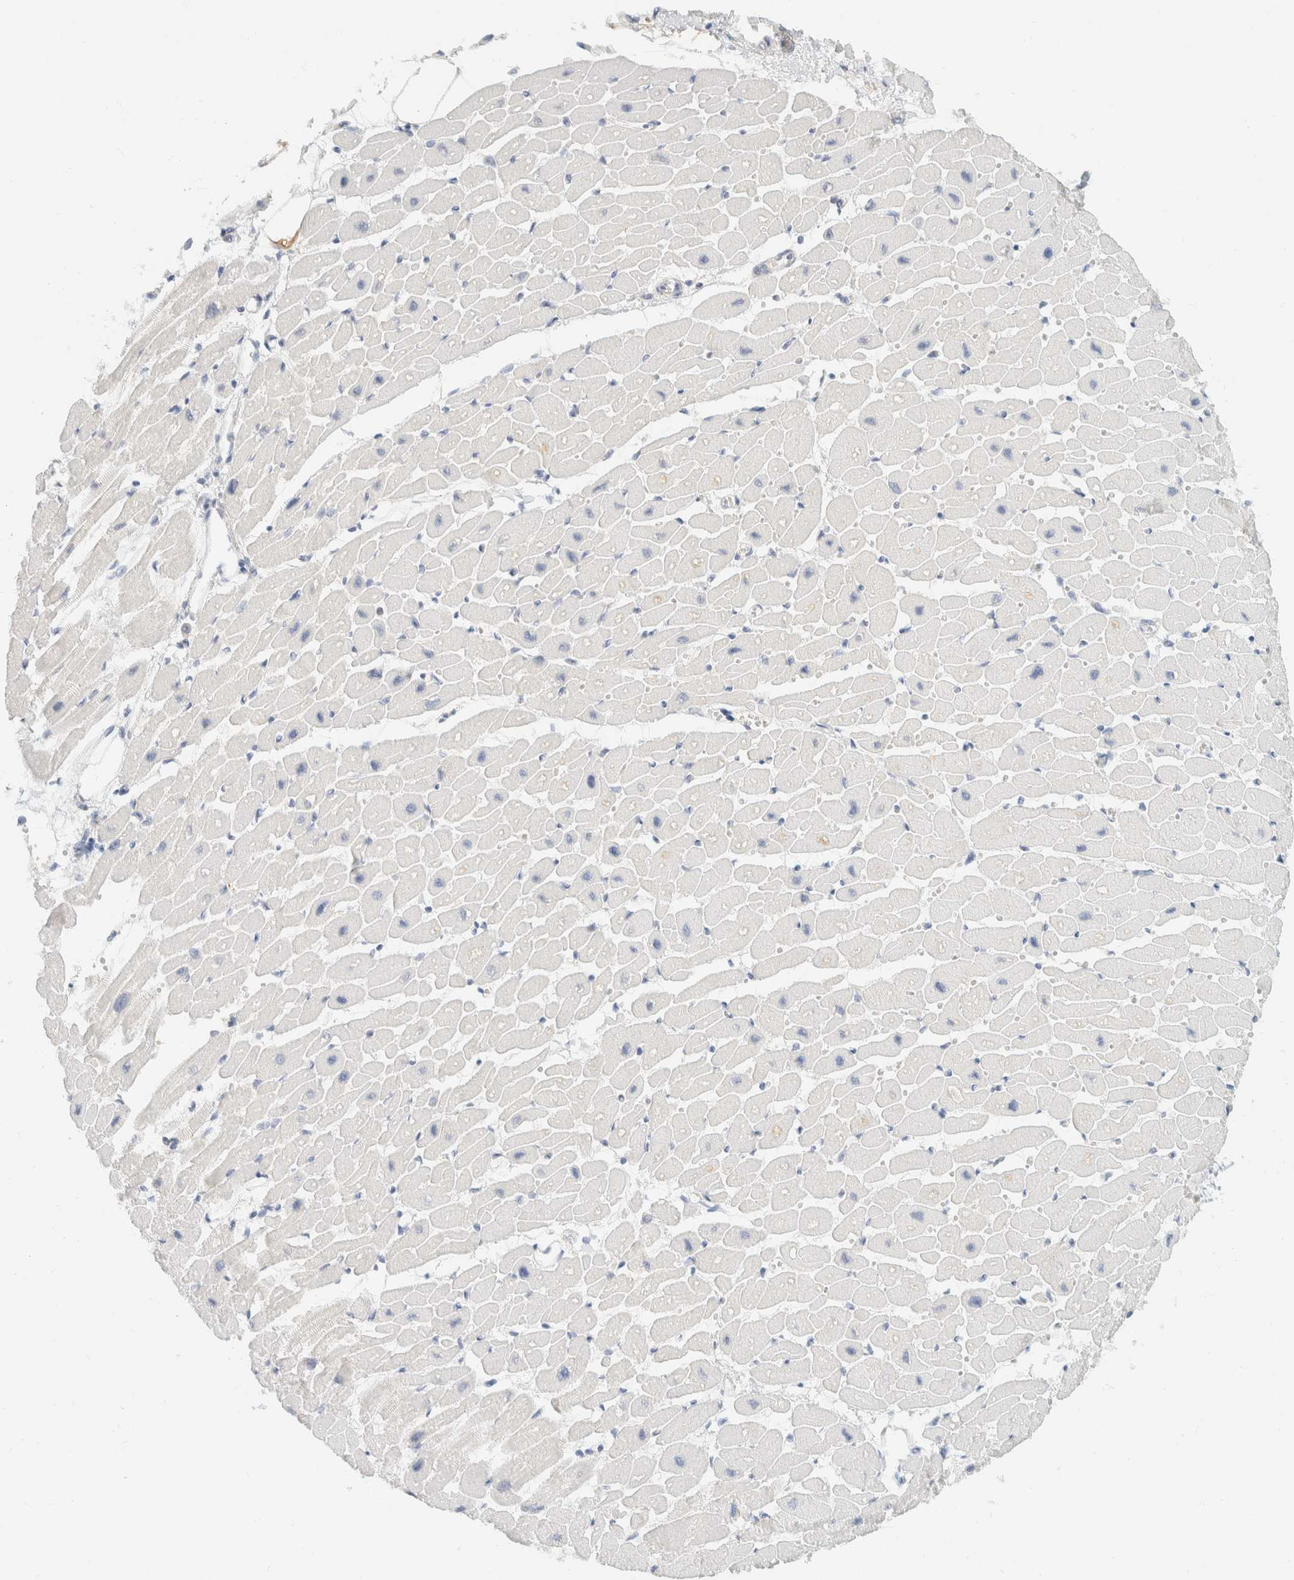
{"staining": {"intensity": "negative", "quantity": "none", "location": "none"}, "tissue": "heart muscle", "cell_type": "Cardiomyocytes", "image_type": "normal", "snomed": [{"axis": "morphology", "description": "Normal tissue, NOS"}, {"axis": "topography", "description": "Heart"}], "caption": "An immunohistochemistry (IHC) histopathology image of unremarkable heart muscle is shown. There is no staining in cardiomyocytes of heart muscle.", "gene": "SH3GLB2", "patient": {"sex": "female", "age": 54}}